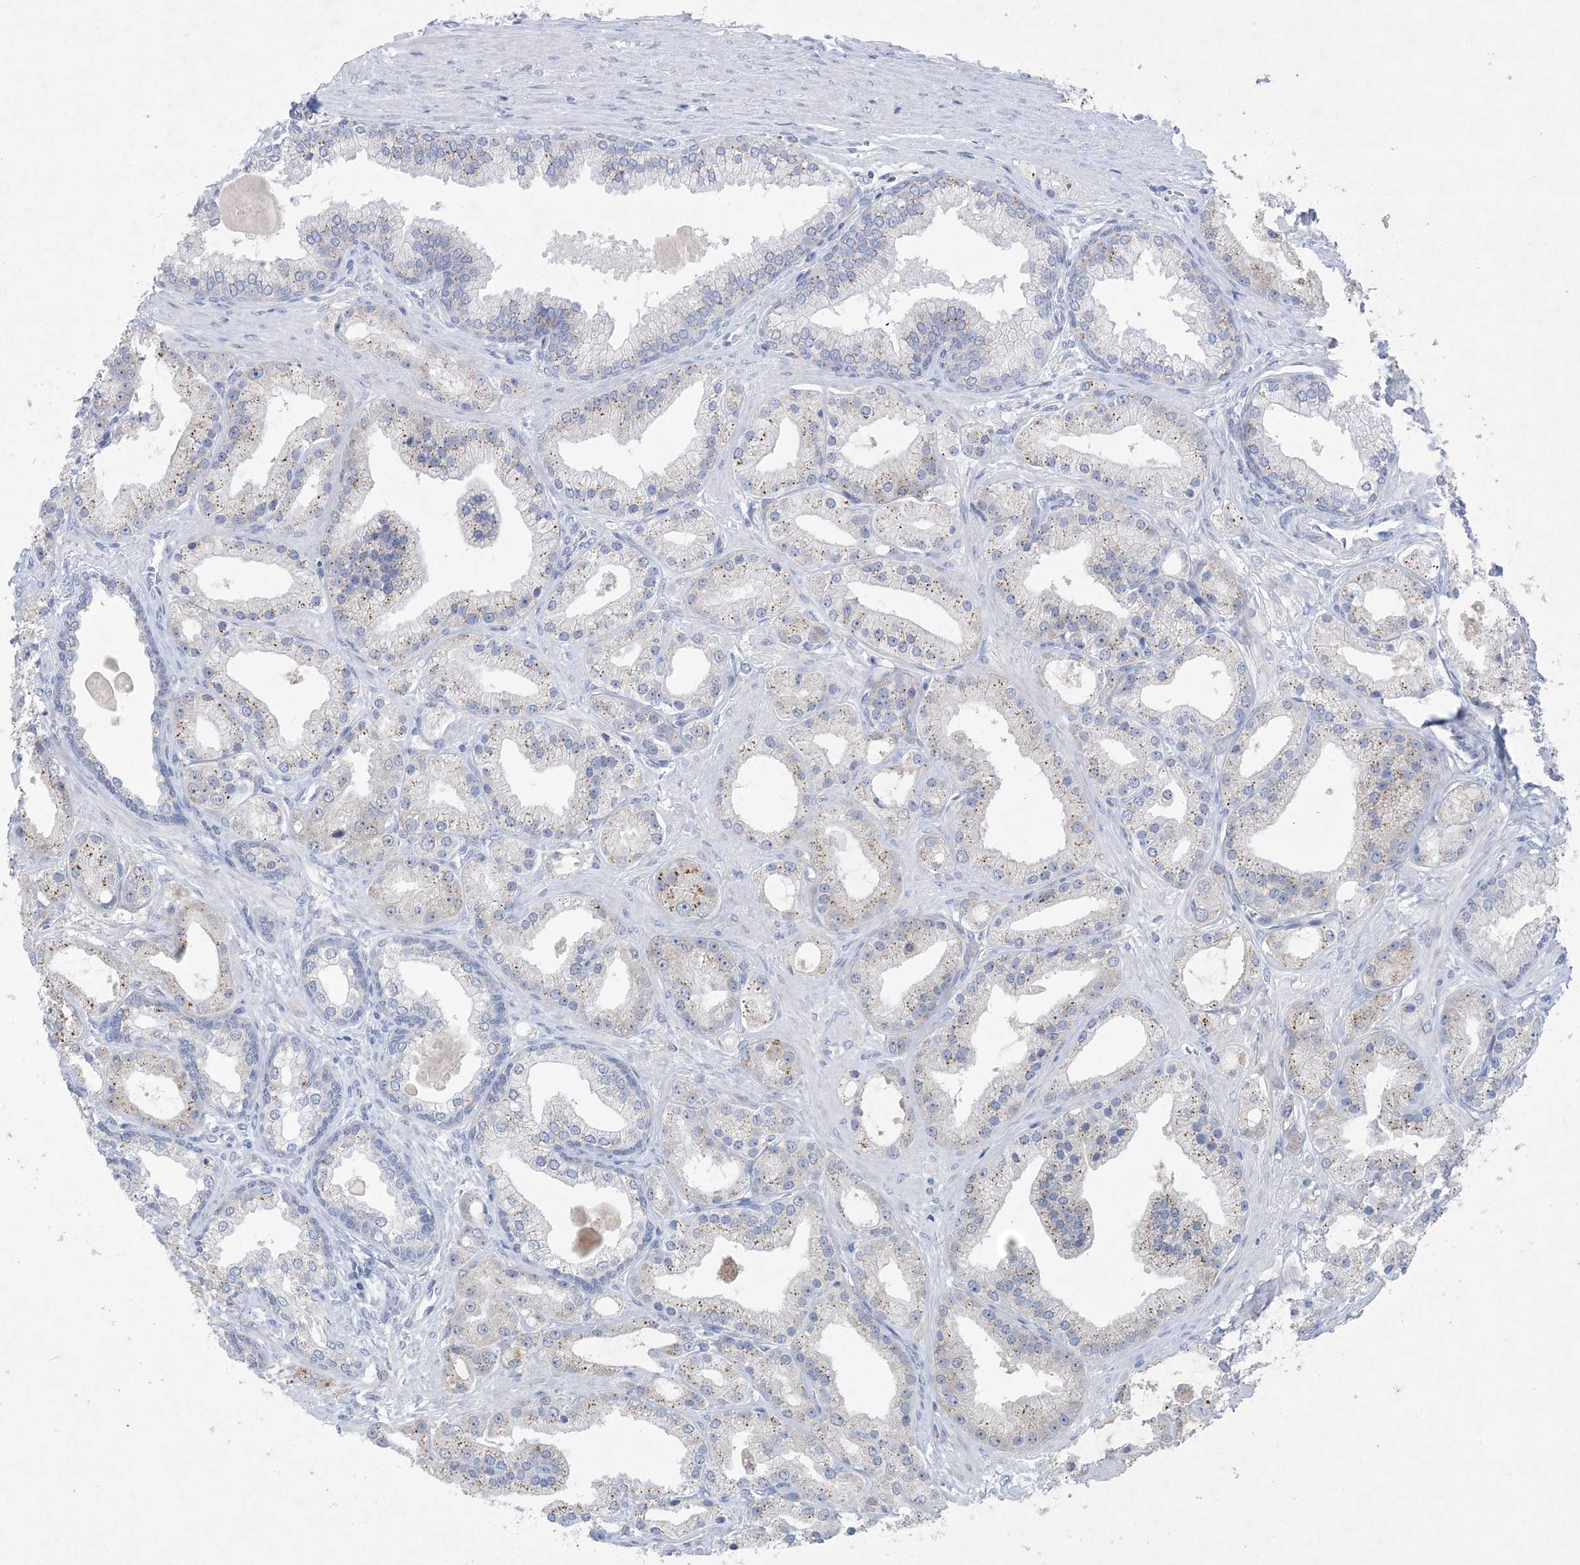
{"staining": {"intensity": "moderate", "quantity": "<25%", "location": "cytoplasmic/membranous"}, "tissue": "prostate cancer", "cell_type": "Tumor cells", "image_type": "cancer", "snomed": [{"axis": "morphology", "description": "Adenocarcinoma, Low grade"}, {"axis": "topography", "description": "Prostate"}], "caption": "A photomicrograph of prostate cancer (adenocarcinoma (low-grade)) stained for a protein displays moderate cytoplasmic/membranous brown staining in tumor cells.", "gene": "GABRG1", "patient": {"sex": "male", "age": 67}}